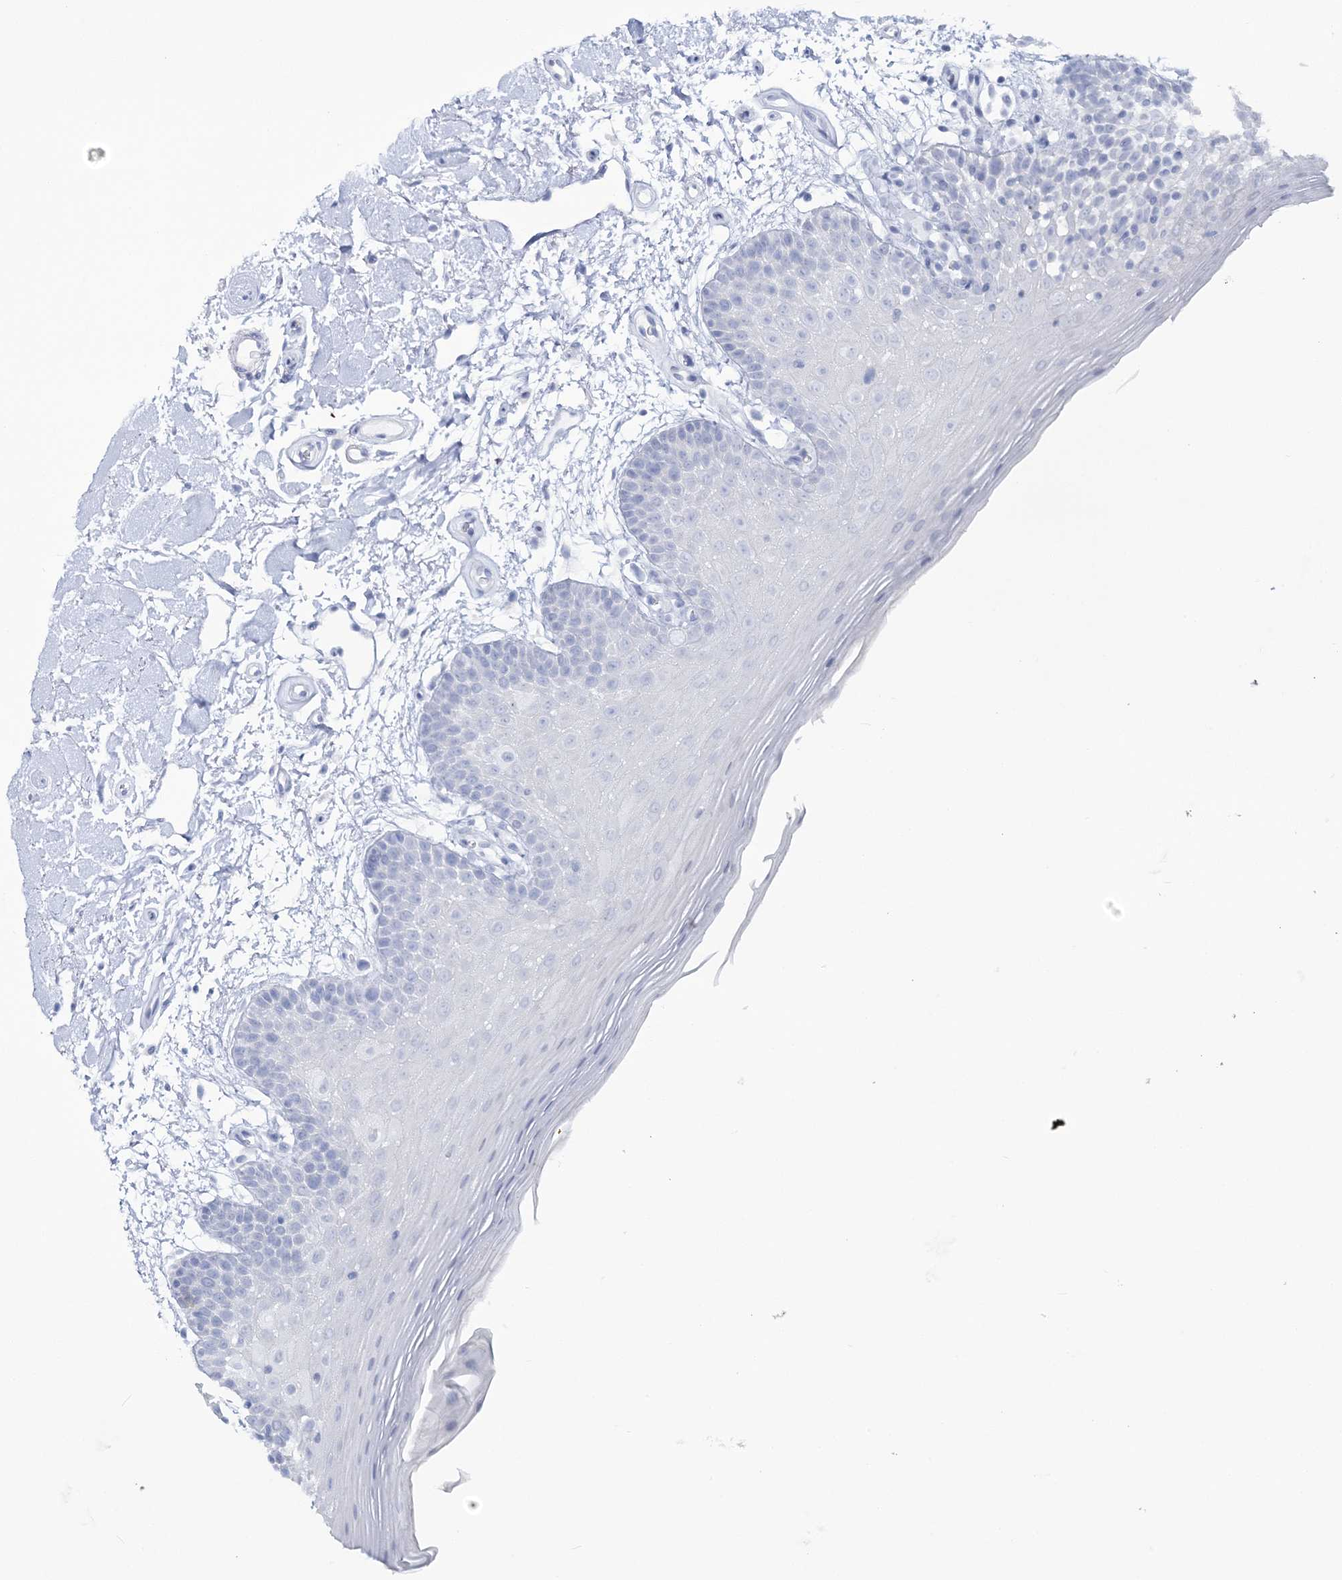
{"staining": {"intensity": "negative", "quantity": "none", "location": "none"}, "tissue": "oral mucosa", "cell_type": "Squamous epithelial cells", "image_type": "normal", "snomed": [{"axis": "morphology", "description": "Normal tissue, NOS"}, {"axis": "topography", "description": "Oral tissue"}], "caption": "Squamous epithelial cells show no significant expression in normal oral mucosa. (Stains: DAB (3,3'-diaminobenzidine) immunohistochemistry (IHC) with hematoxylin counter stain, Microscopy: brightfield microscopy at high magnification).", "gene": "CYP3A4", "patient": {"sex": "male", "age": 62}}